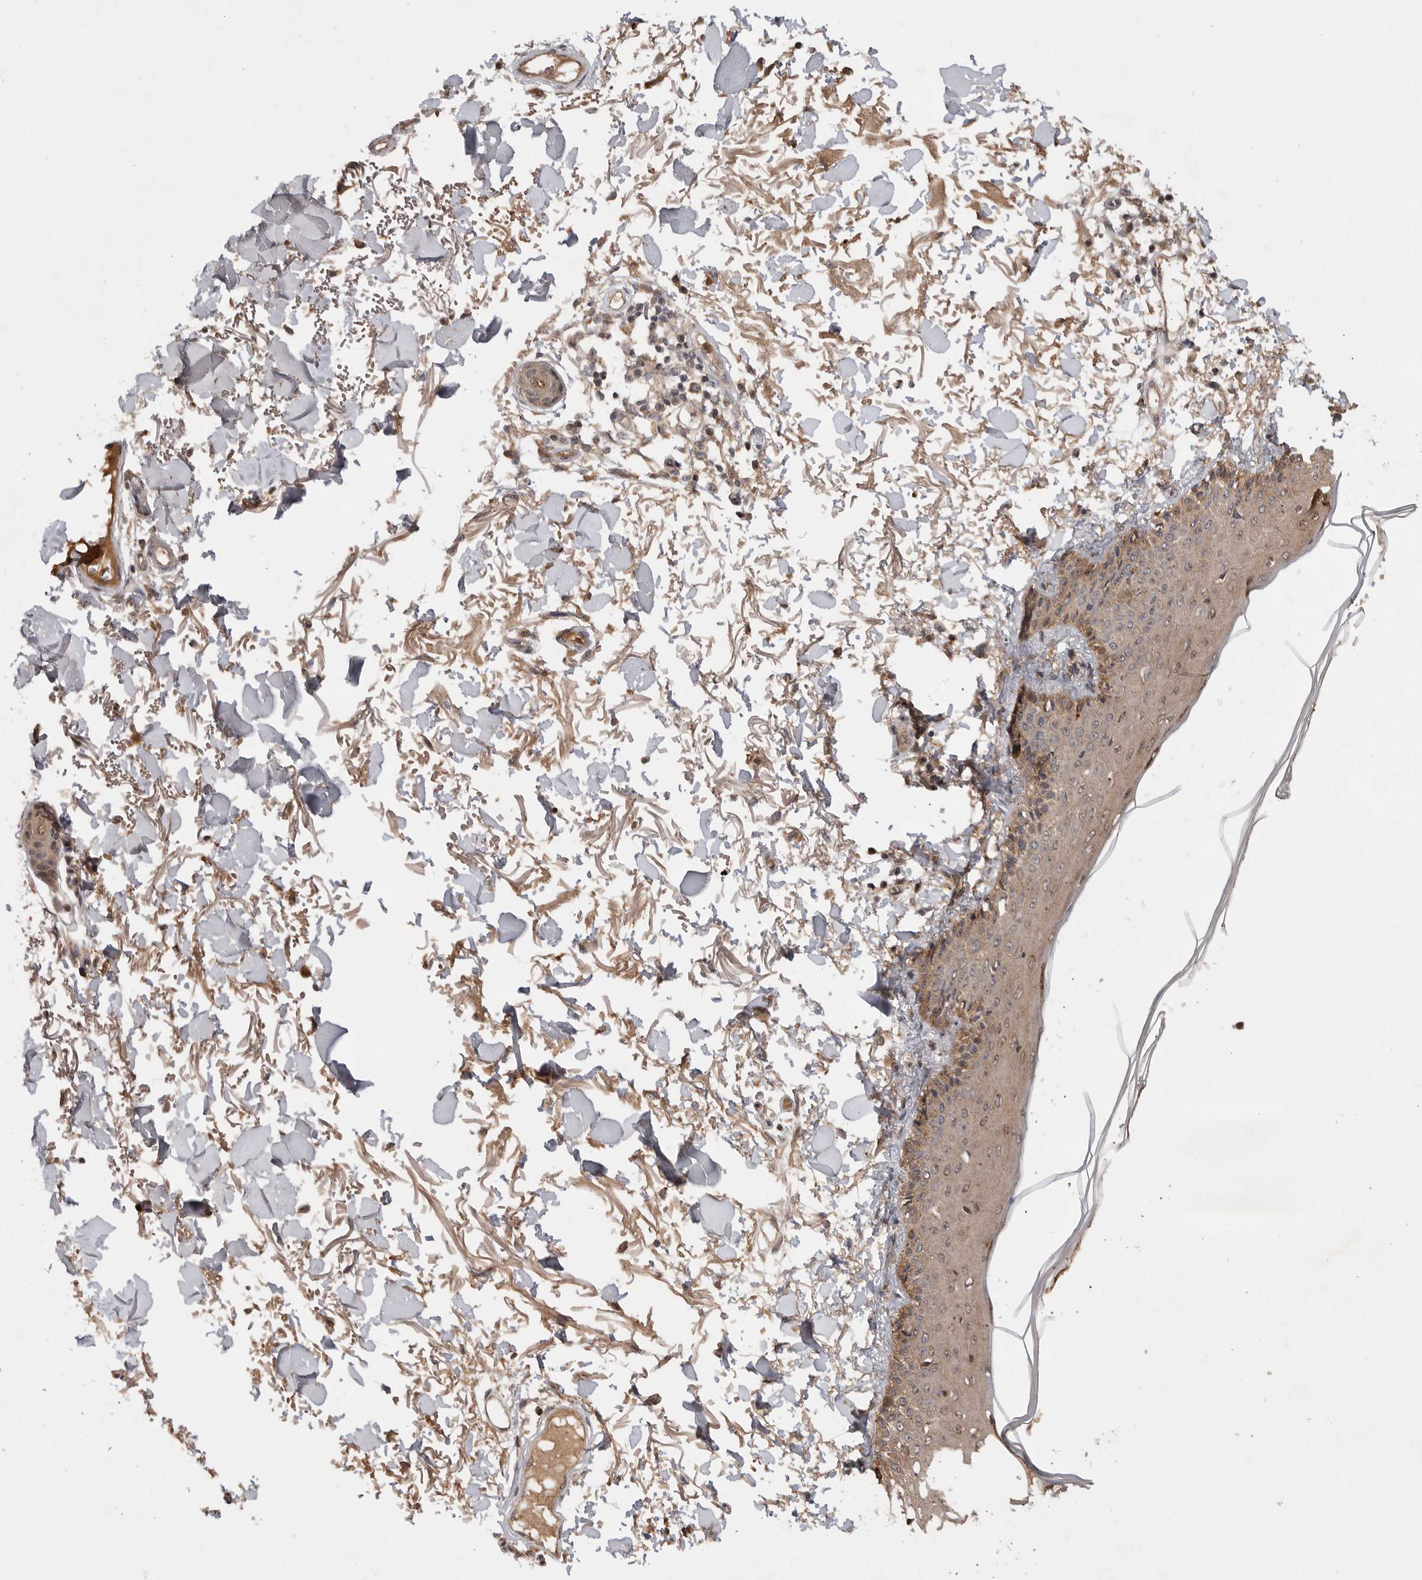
{"staining": {"intensity": "moderate", "quantity": ">75%", "location": "cytoplasmic/membranous"}, "tissue": "skin", "cell_type": "Fibroblasts", "image_type": "normal", "snomed": [{"axis": "morphology", "description": "Normal tissue, NOS"}, {"axis": "morphology", "description": "Squamous cell carcinoma, NOS"}, {"axis": "topography", "description": "Skin"}, {"axis": "topography", "description": "Peripheral nerve tissue"}], "caption": "The histopathology image shows immunohistochemical staining of benign skin. There is moderate cytoplasmic/membranous expression is present in approximately >75% of fibroblasts.", "gene": "VN1R4", "patient": {"sex": "male", "age": 83}}